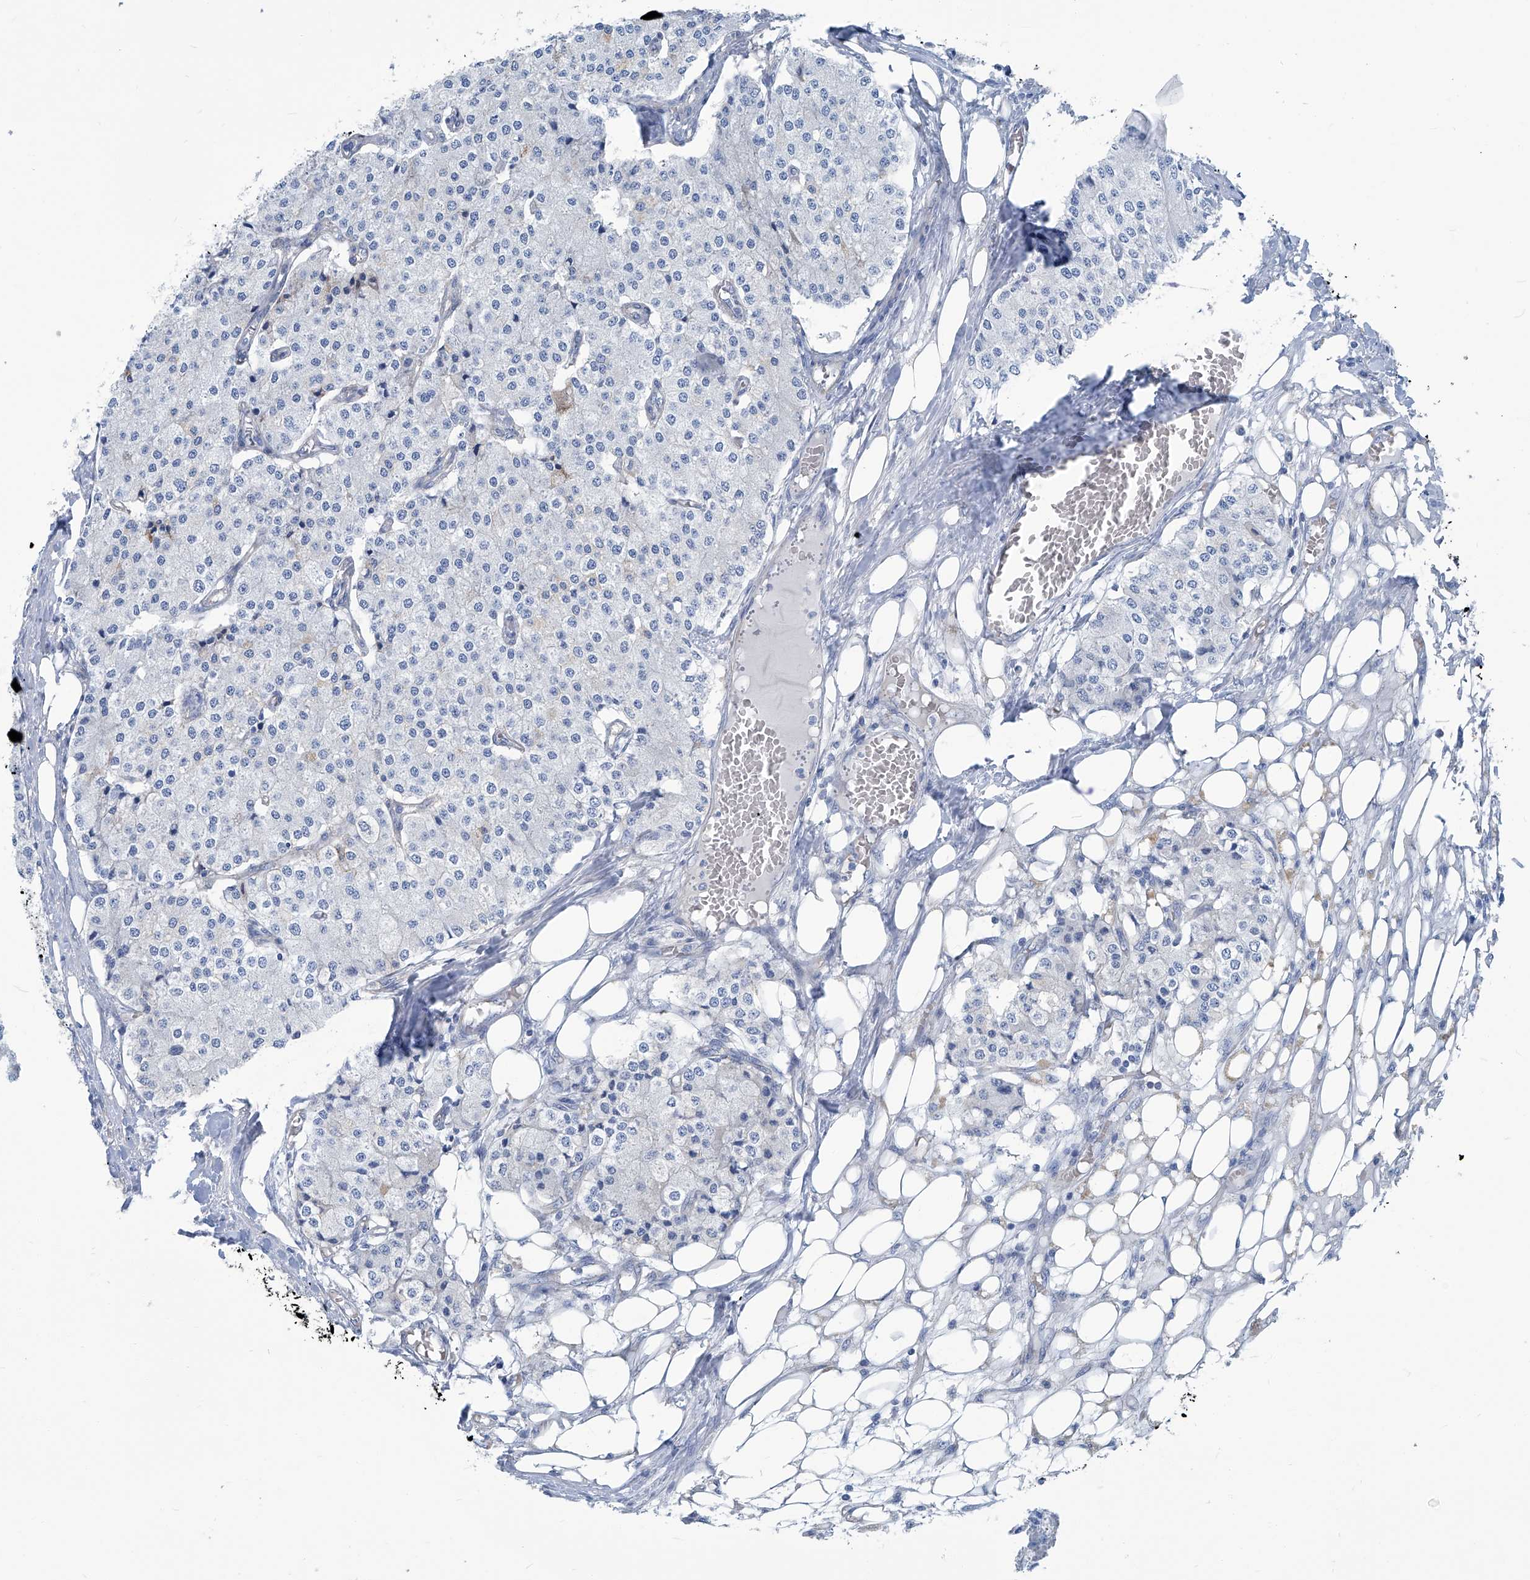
{"staining": {"intensity": "negative", "quantity": "none", "location": "none"}, "tissue": "carcinoid", "cell_type": "Tumor cells", "image_type": "cancer", "snomed": [{"axis": "morphology", "description": "Carcinoid, malignant, NOS"}, {"axis": "topography", "description": "Colon"}], "caption": "Immunohistochemistry histopathology image of neoplastic tissue: malignant carcinoid stained with DAB shows no significant protein positivity in tumor cells.", "gene": "PFKL", "patient": {"sex": "female", "age": 52}}